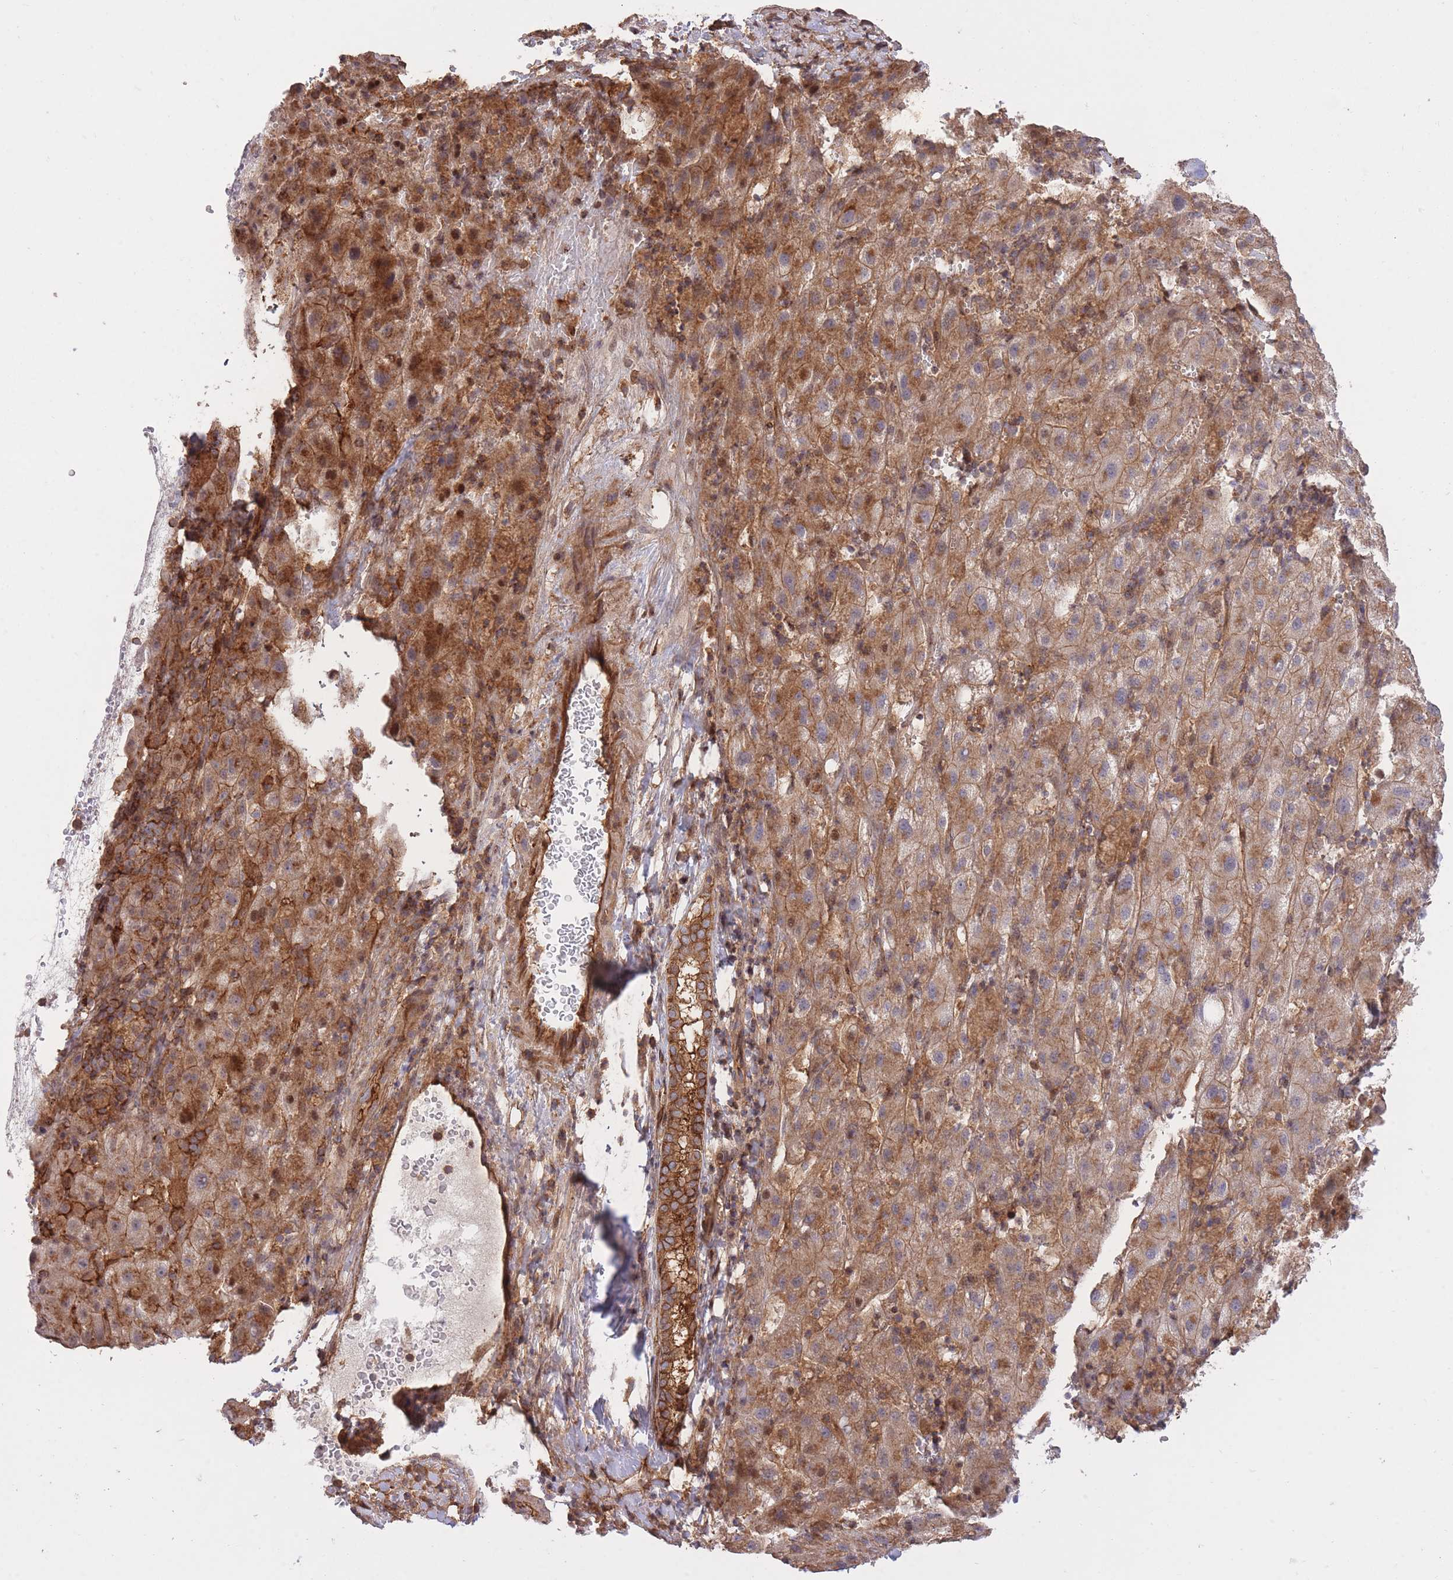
{"staining": {"intensity": "moderate", "quantity": ">75%", "location": "cytoplasmic/membranous"}, "tissue": "liver cancer", "cell_type": "Tumor cells", "image_type": "cancer", "snomed": [{"axis": "morphology", "description": "Carcinoma, Hepatocellular, NOS"}, {"axis": "topography", "description": "Liver"}], "caption": "This is an image of immunohistochemistry staining of liver cancer, which shows moderate expression in the cytoplasmic/membranous of tumor cells.", "gene": "PLD1", "patient": {"sex": "female", "age": 58}}